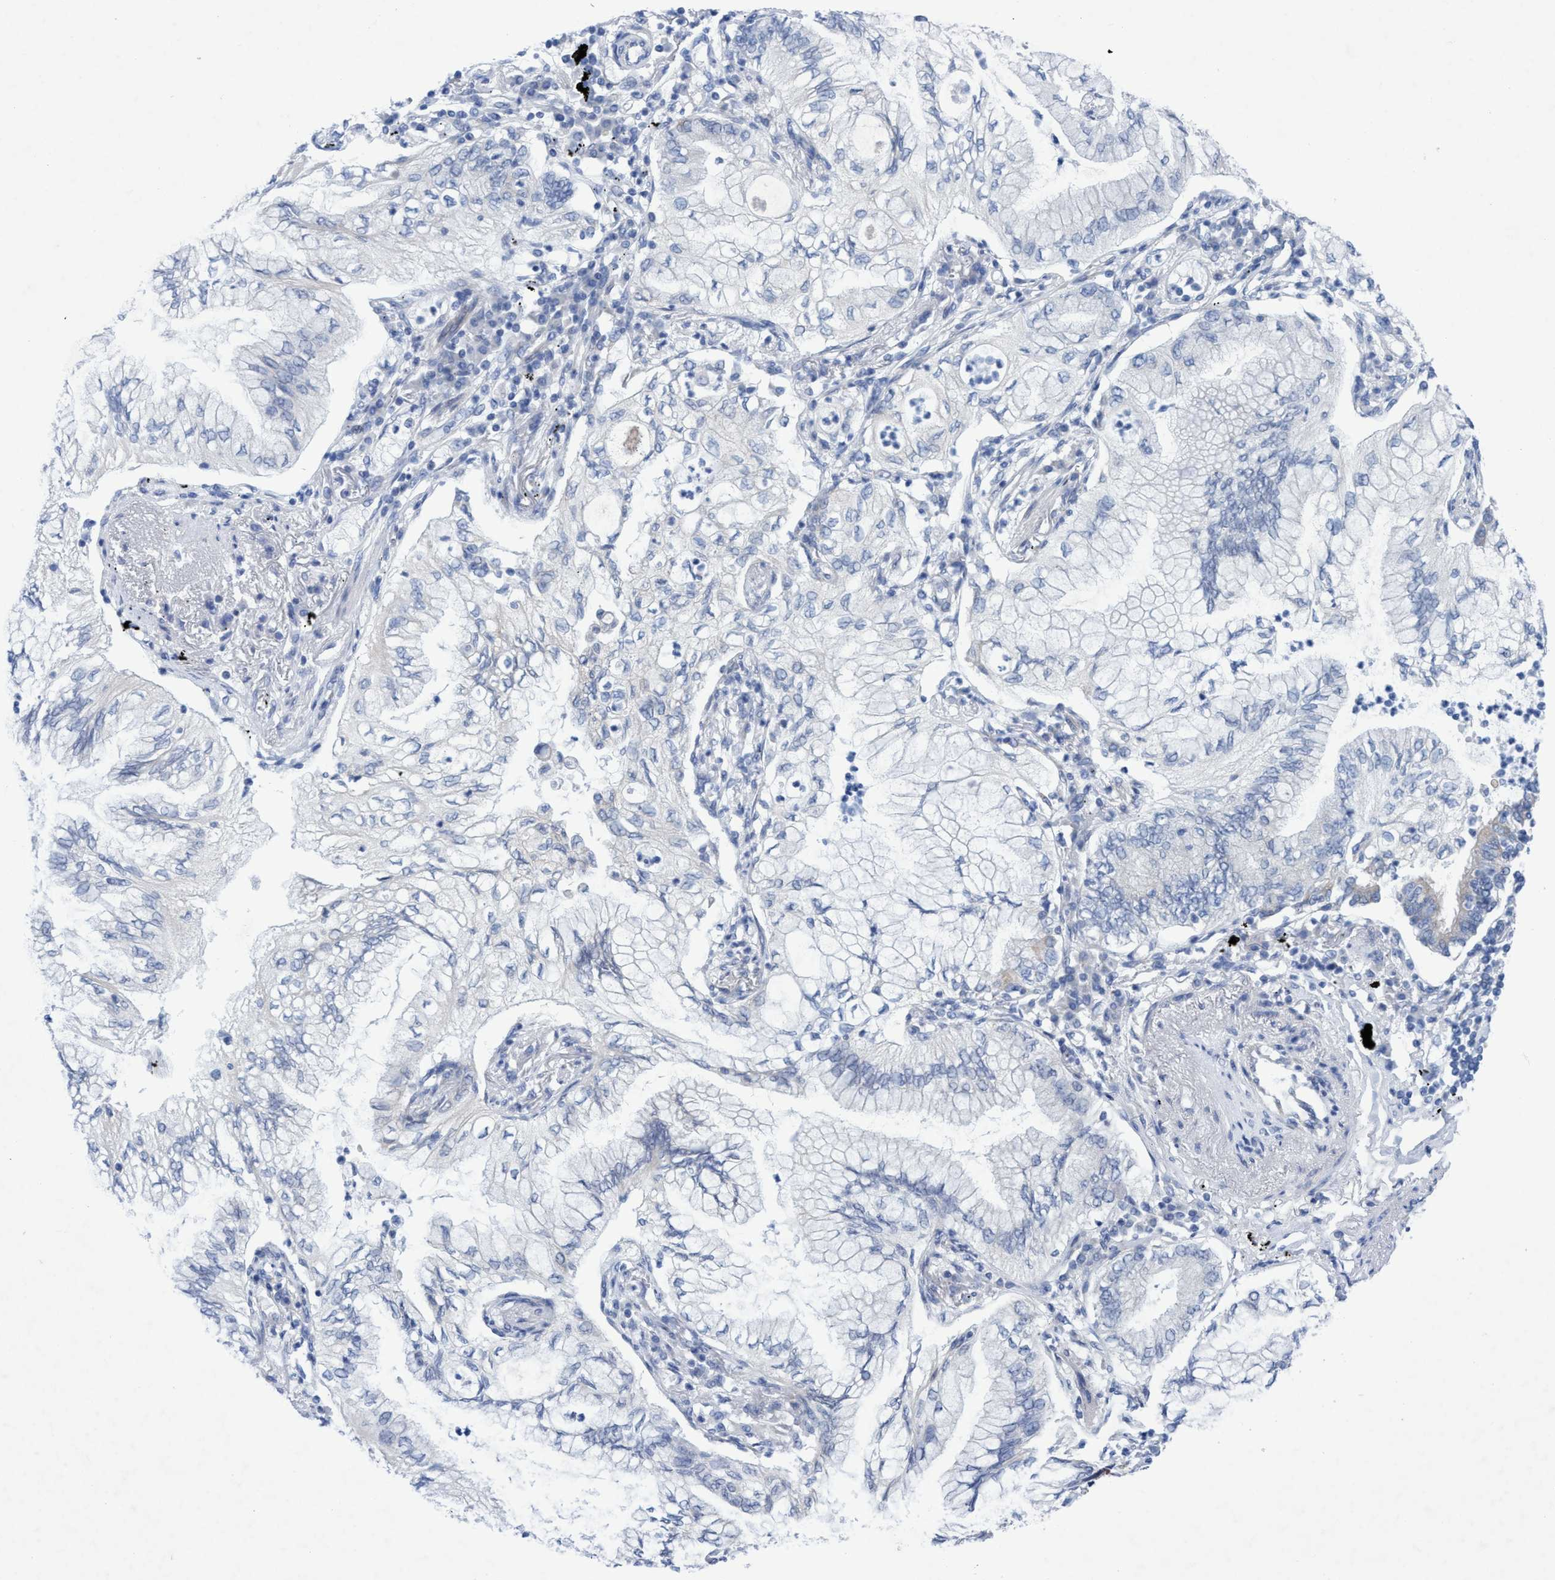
{"staining": {"intensity": "negative", "quantity": "none", "location": "none"}, "tissue": "lung cancer", "cell_type": "Tumor cells", "image_type": "cancer", "snomed": [{"axis": "morphology", "description": "Normal tissue, NOS"}, {"axis": "morphology", "description": "Adenocarcinoma, NOS"}, {"axis": "topography", "description": "Bronchus"}, {"axis": "topography", "description": "Lung"}], "caption": "This is an immunohistochemistry histopathology image of lung adenocarcinoma. There is no expression in tumor cells.", "gene": "RSAD1", "patient": {"sex": "female", "age": 70}}